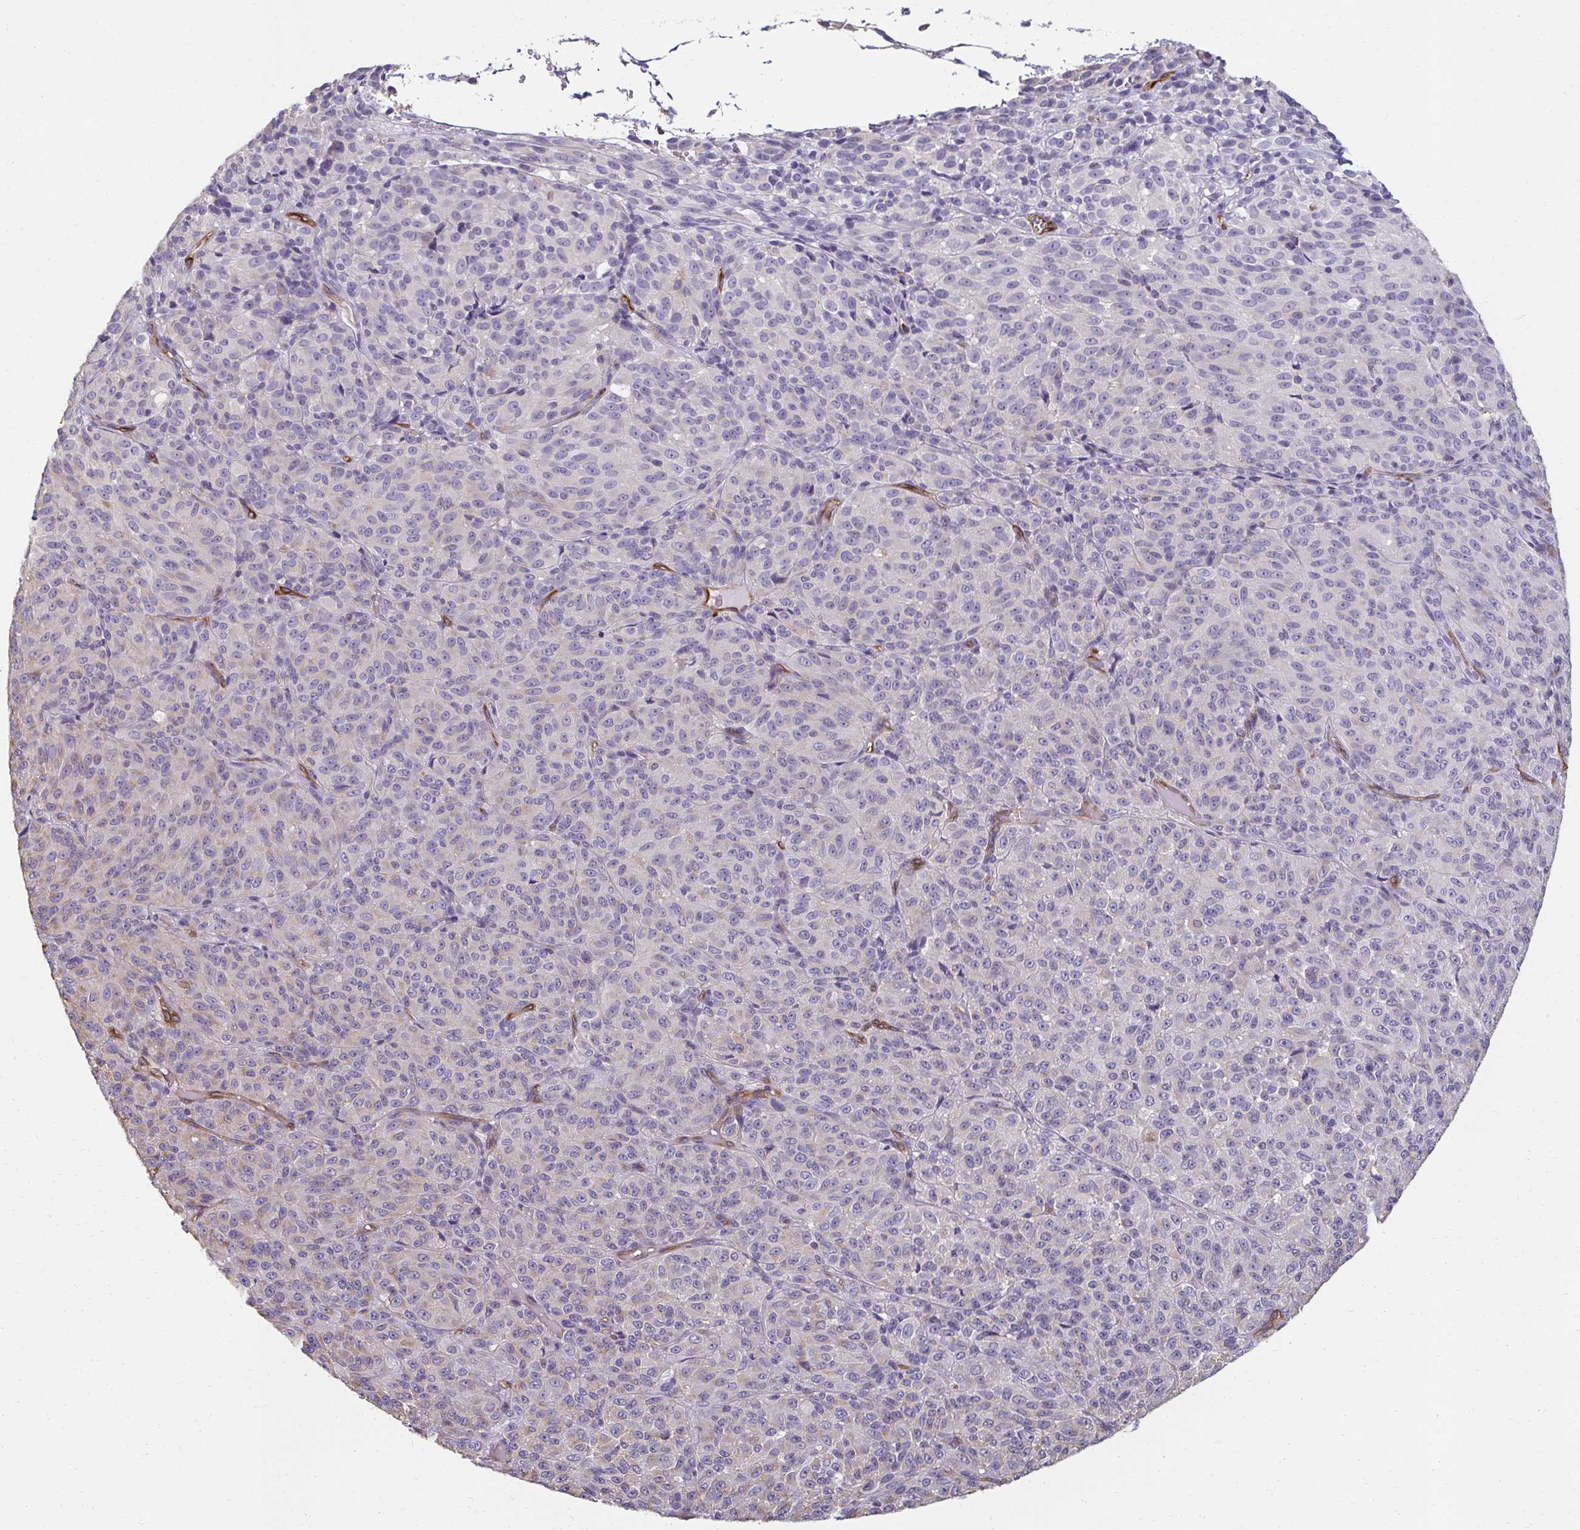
{"staining": {"intensity": "negative", "quantity": "none", "location": "none"}, "tissue": "melanoma", "cell_type": "Tumor cells", "image_type": "cancer", "snomed": [{"axis": "morphology", "description": "Malignant melanoma, Metastatic site"}, {"axis": "topography", "description": "Brain"}], "caption": "Immunohistochemical staining of human malignant melanoma (metastatic site) reveals no significant expression in tumor cells.", "gene": "PDE2A", "patient": {"sex": "female", "age": 56}}